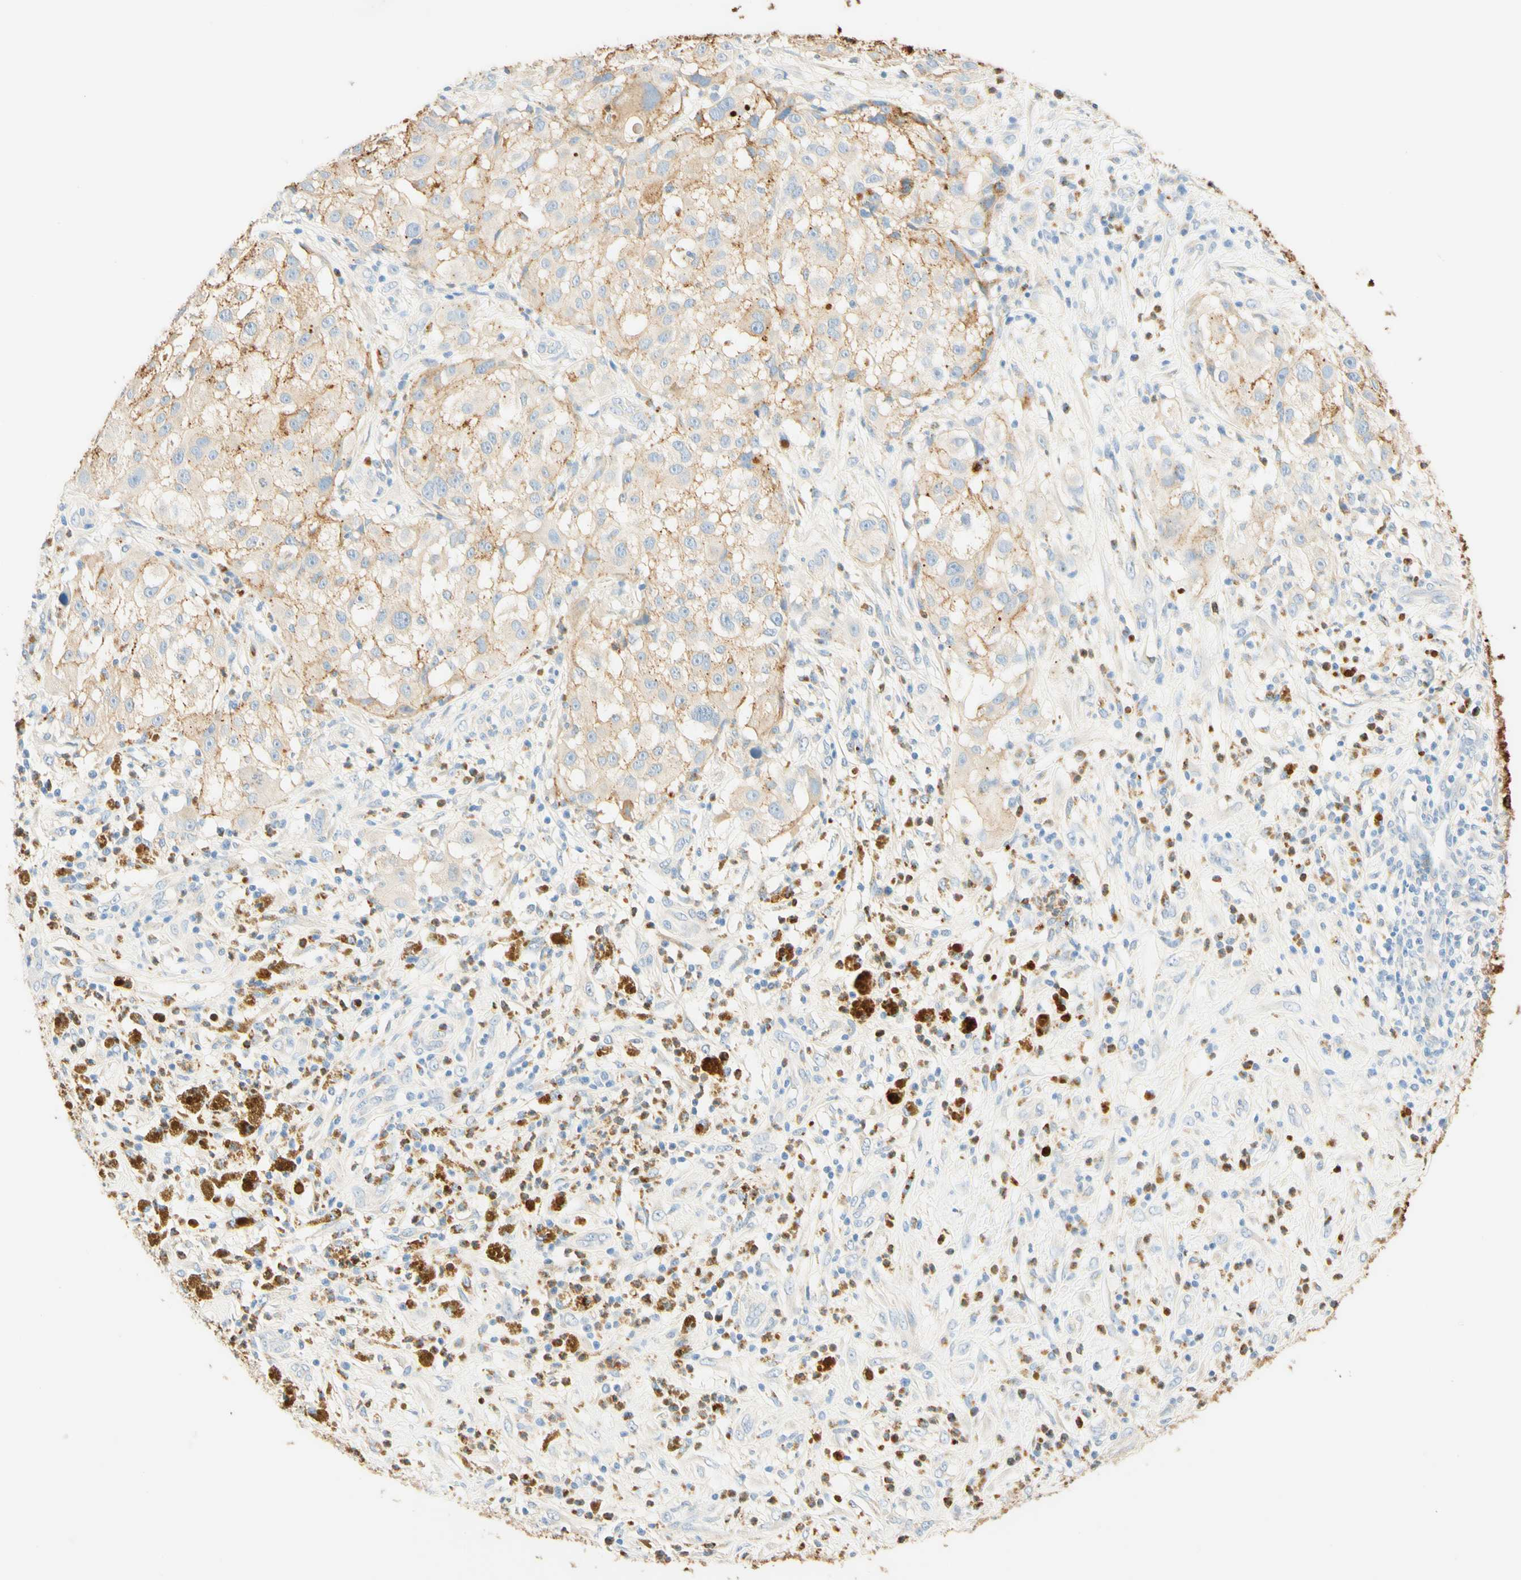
{"staining": {"intensity": "weak", "quantity": ">75%", "location": "cytoplasmic/membranous"}, "tissue": "melanoma", "cell_type": "Tumor cells", "image_type": "cancer", "snomed": [{"axis": "morphology", "description": "Necrosis, NOS"}, {"axis": "morphology", "description": "Malignant melanoma, NOS"}, {"axis": "topography", "description": "Skin"}], "caption": "Weak cytoplasmic/membranous expression for a protein is present in about >75% of tumor cells of malignant melanoma using IHC.", "gene": "CD63", "patient": {"sex": "female", "age": 87}}